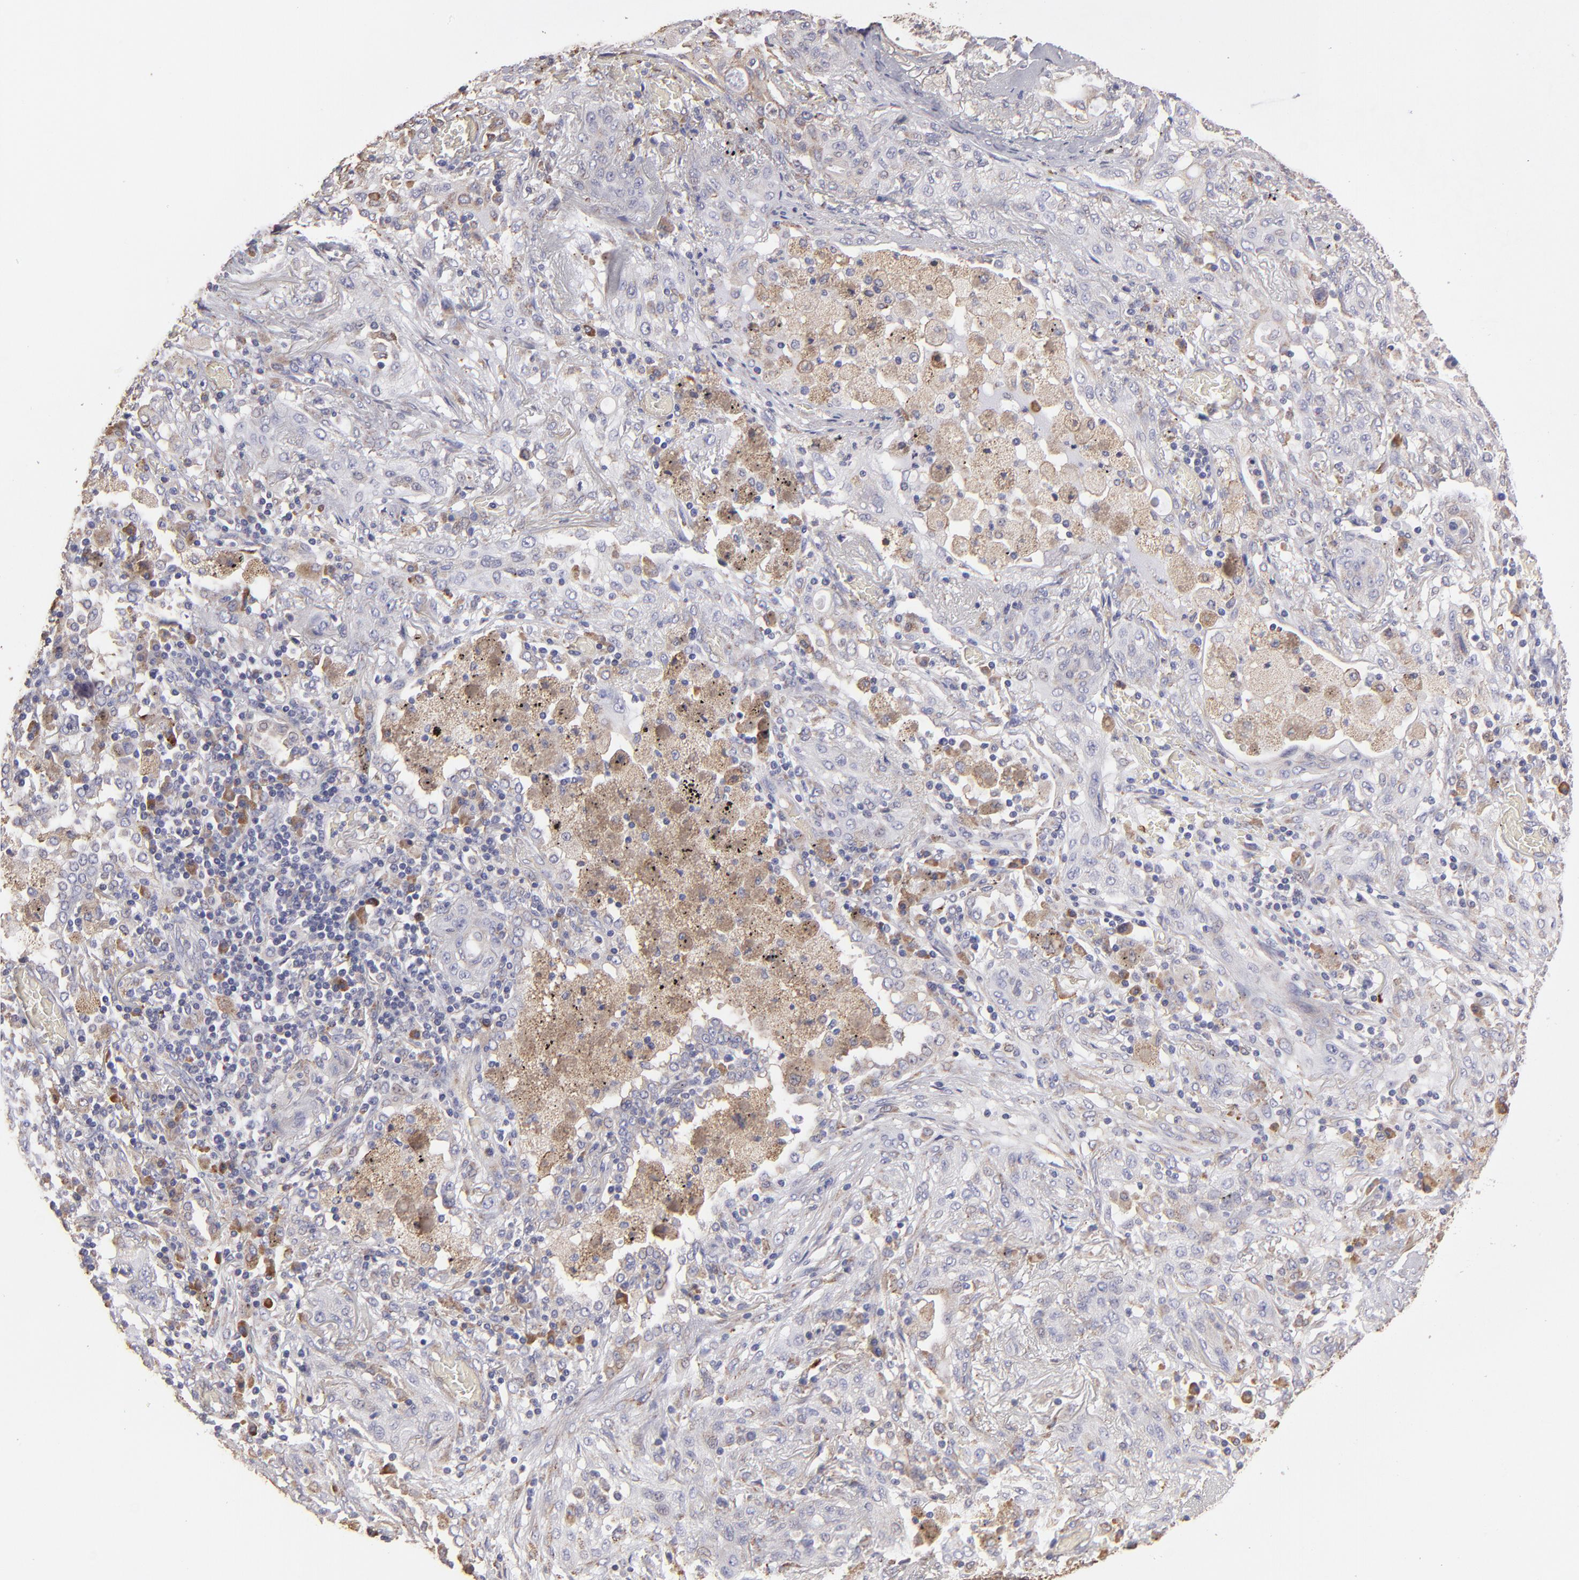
{"staining": {"intensity": "weak", "quantity": "25%-75%", "location": "cytoplasmic/membranous"}, "tissue": "lung cancer", "cell_type": "Tumor cells", "image_type": "cancer", "snomed": [{"axis": "morphology", "description": "Squamous cell carcinoma, NOS"}, {"axis": "topography", "description": "Lung"}], "caption": "The micrograph displays immunohistochemical staining of lung cancer (squamous cell carcinoma). There is weak cytoplasmic/membranous staining is seen in approximately 25%-75% of tumor cells.", "gene": "CALR", "patient": {"sex": "female", "age": 47}}